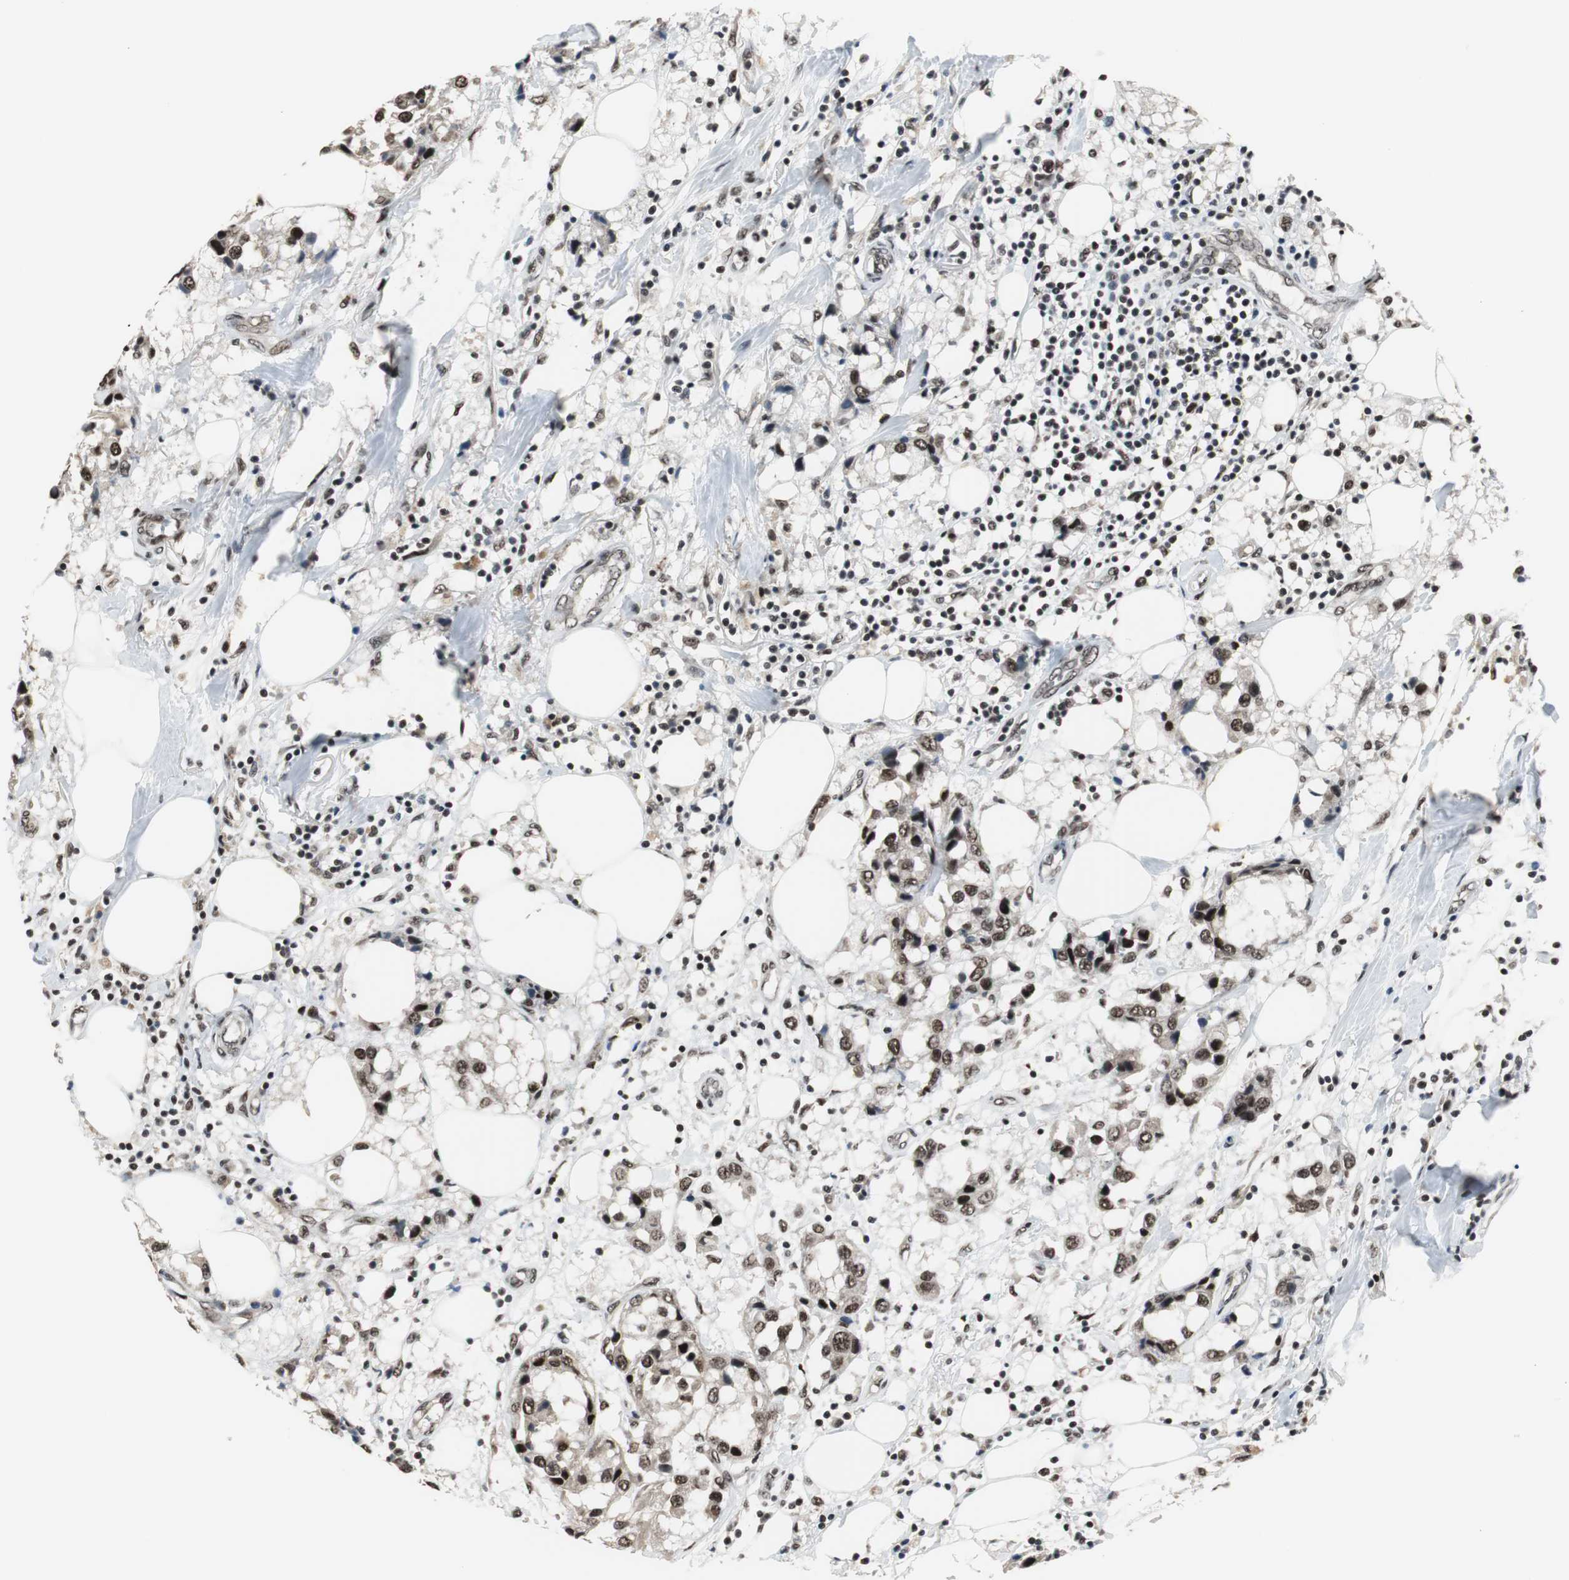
{"staining": {"intensity": "strong", "quantity": ">75%", "location": "nuclear"}, "tissue": "breast cancer", "cell_type": "Tumor cells", "image_type": "cancer", "snomed": [{"axis": "morphology", "description": "Duct carcinoma"}, {"axis": "topography", "description": "Breast"}], "caption": "Approximately >75% of tumor cells in human breast intraductal carcinoma reveal strong nuclear protein positivity as visualized by brown immunohistochemical staining.", "gene": "CDK9", "patient": {"sex": "female", "age": 80}}